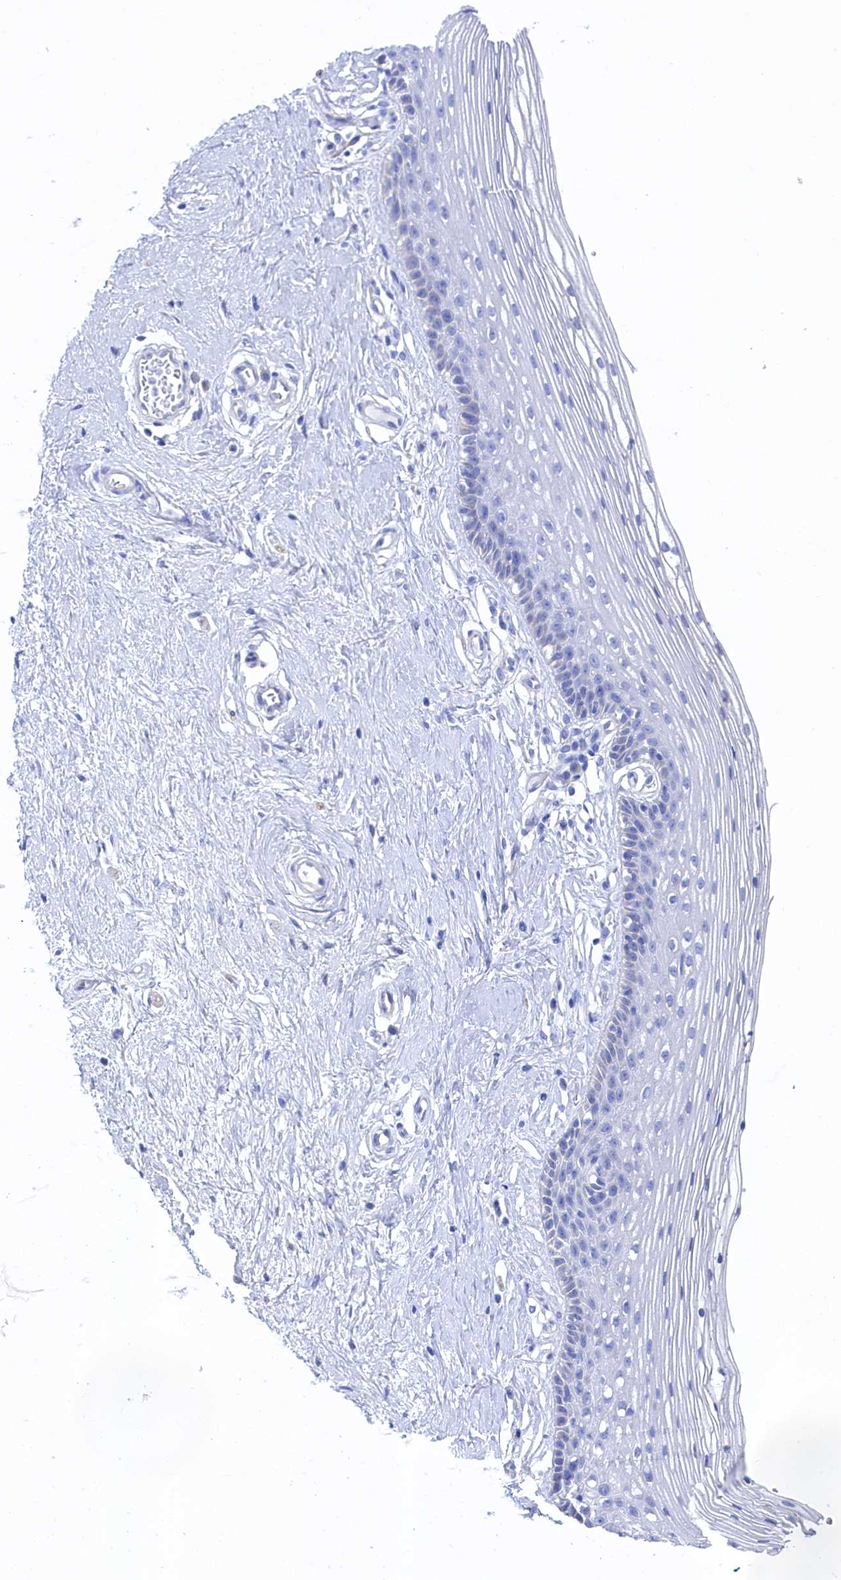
{"staining": {"intensity": "negative", "quantity": "none", "location": "none"}, "tissue": "vagina", "cell_type": "Squamous epithelial cells", "image_type": "normal", "snomed": [{"axis": "morphology", "description": "Normal tissue, NOS"}, {"axis": "topography", "description": "Vagina"}], "caption": "Squamous epithelial cells show no significant protein positivity in normal vagina. (Stains: DAB (3,3'-diaminobenzidine) immunohistochemistry (IHC) with hematoxylin counter stain, Microscopy: brightfield microscopy at high magnification).", "gene": "TMOD2", "patient": {"sex": "female", "age": 46}}